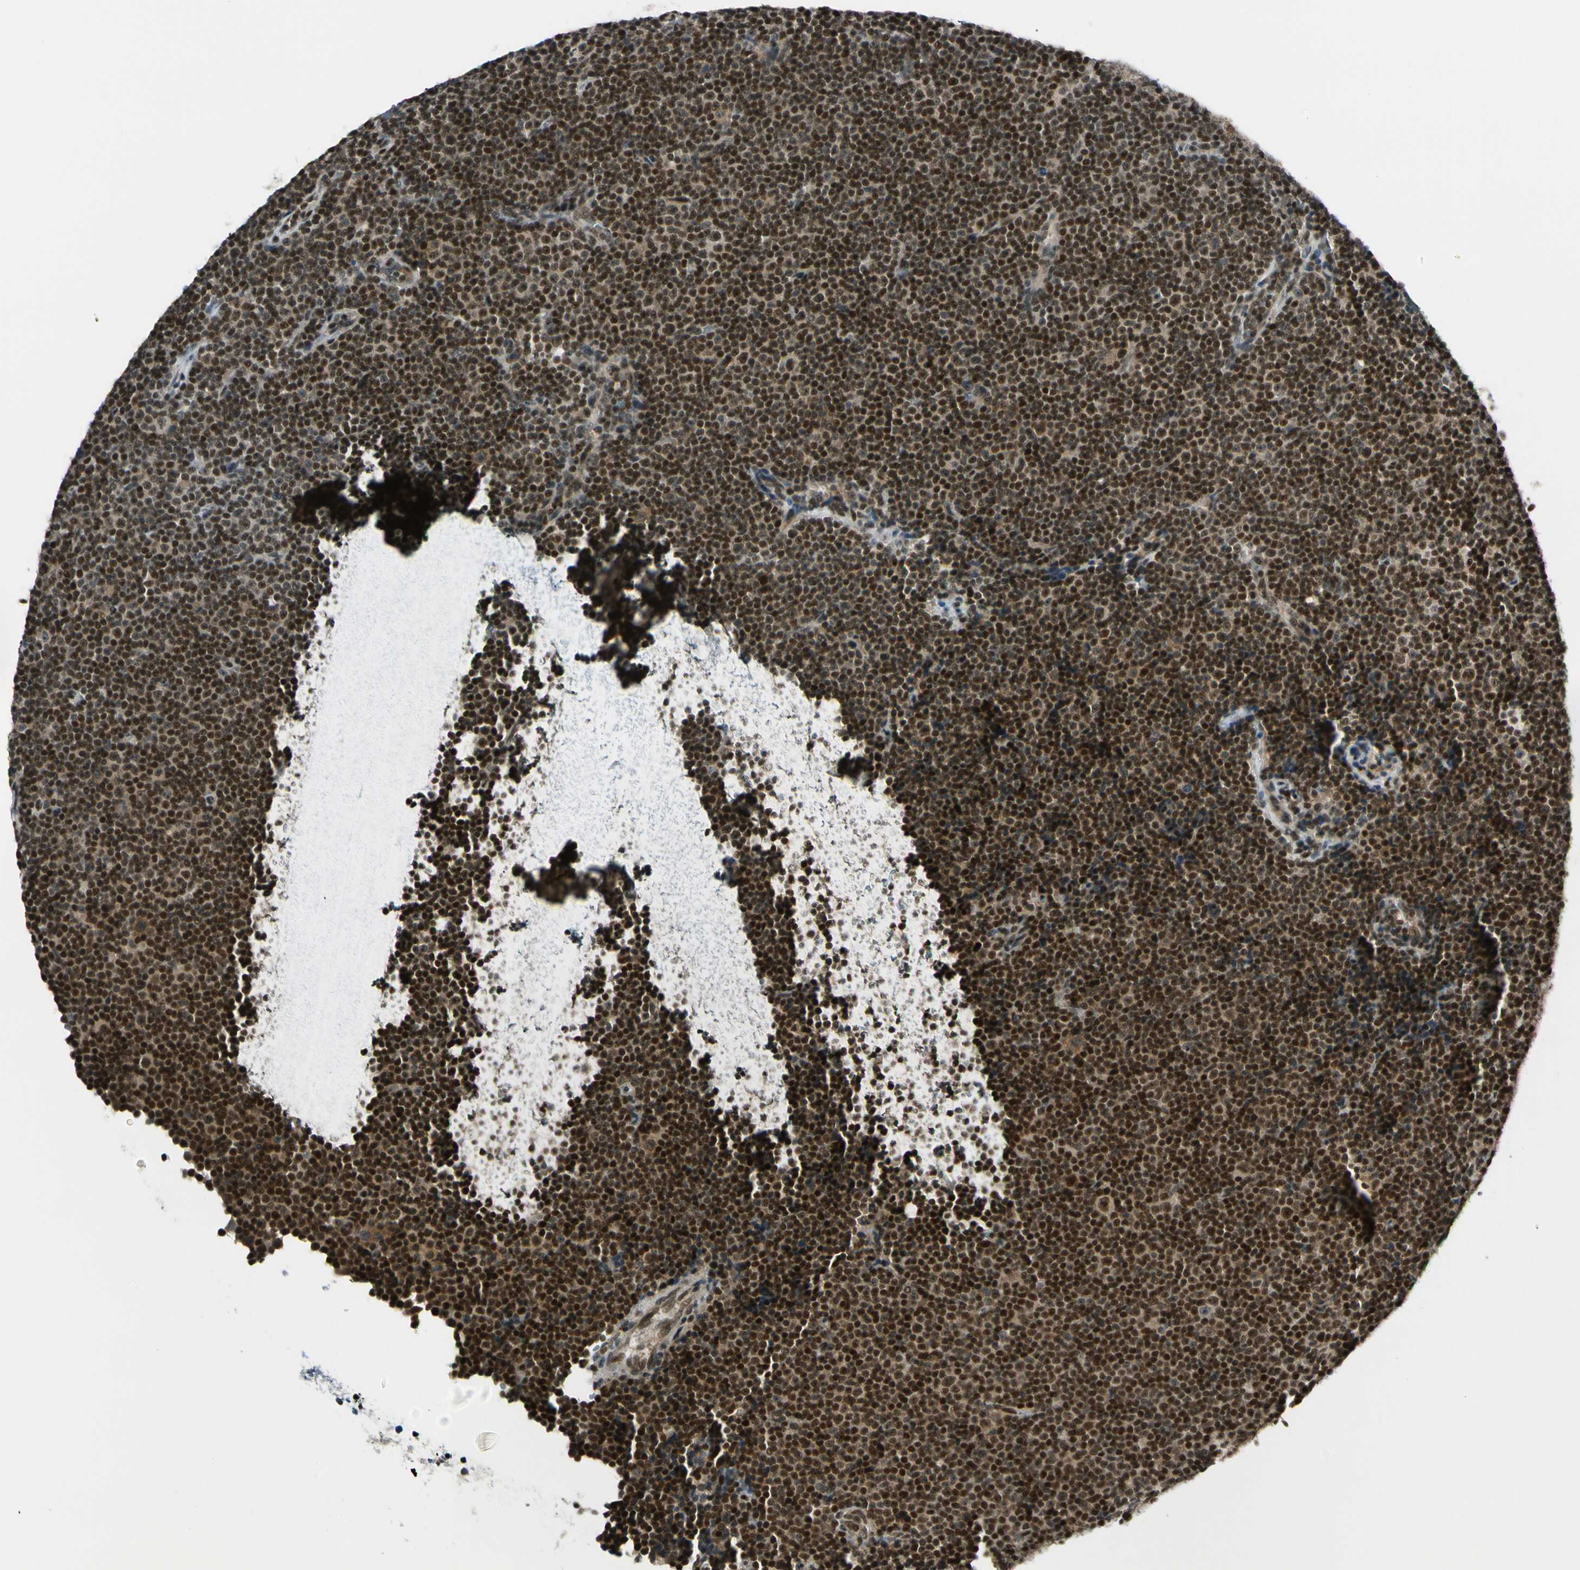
{"staining": {"intensity": "strong", "quantity": ">75%", "location": "cytoplasmic/membranous,nuclear"}, "tissue": "lymphoma", "cell_type": "Tumor cells", "image_type": "cancer", "snomed": [{"axis": "morphology", "description": "Malignant lymphoma, non-Hodgkin's type, Low grade"}, {"axis": "topography", "description": "Lymph node"}], "caption": "Lymphoma was stained to show a protein in brown. There is high levels of strong cytoplasmic/membranous and nuclear expression in approximately >75% of tumor cells. The protein of interest is stained brown, and the nuclei are stained in blue (DAB IHC with brightfield microscopy, high magnification).", "gene": "DAXX", "patient": {"sex": "female", "age": 67}}